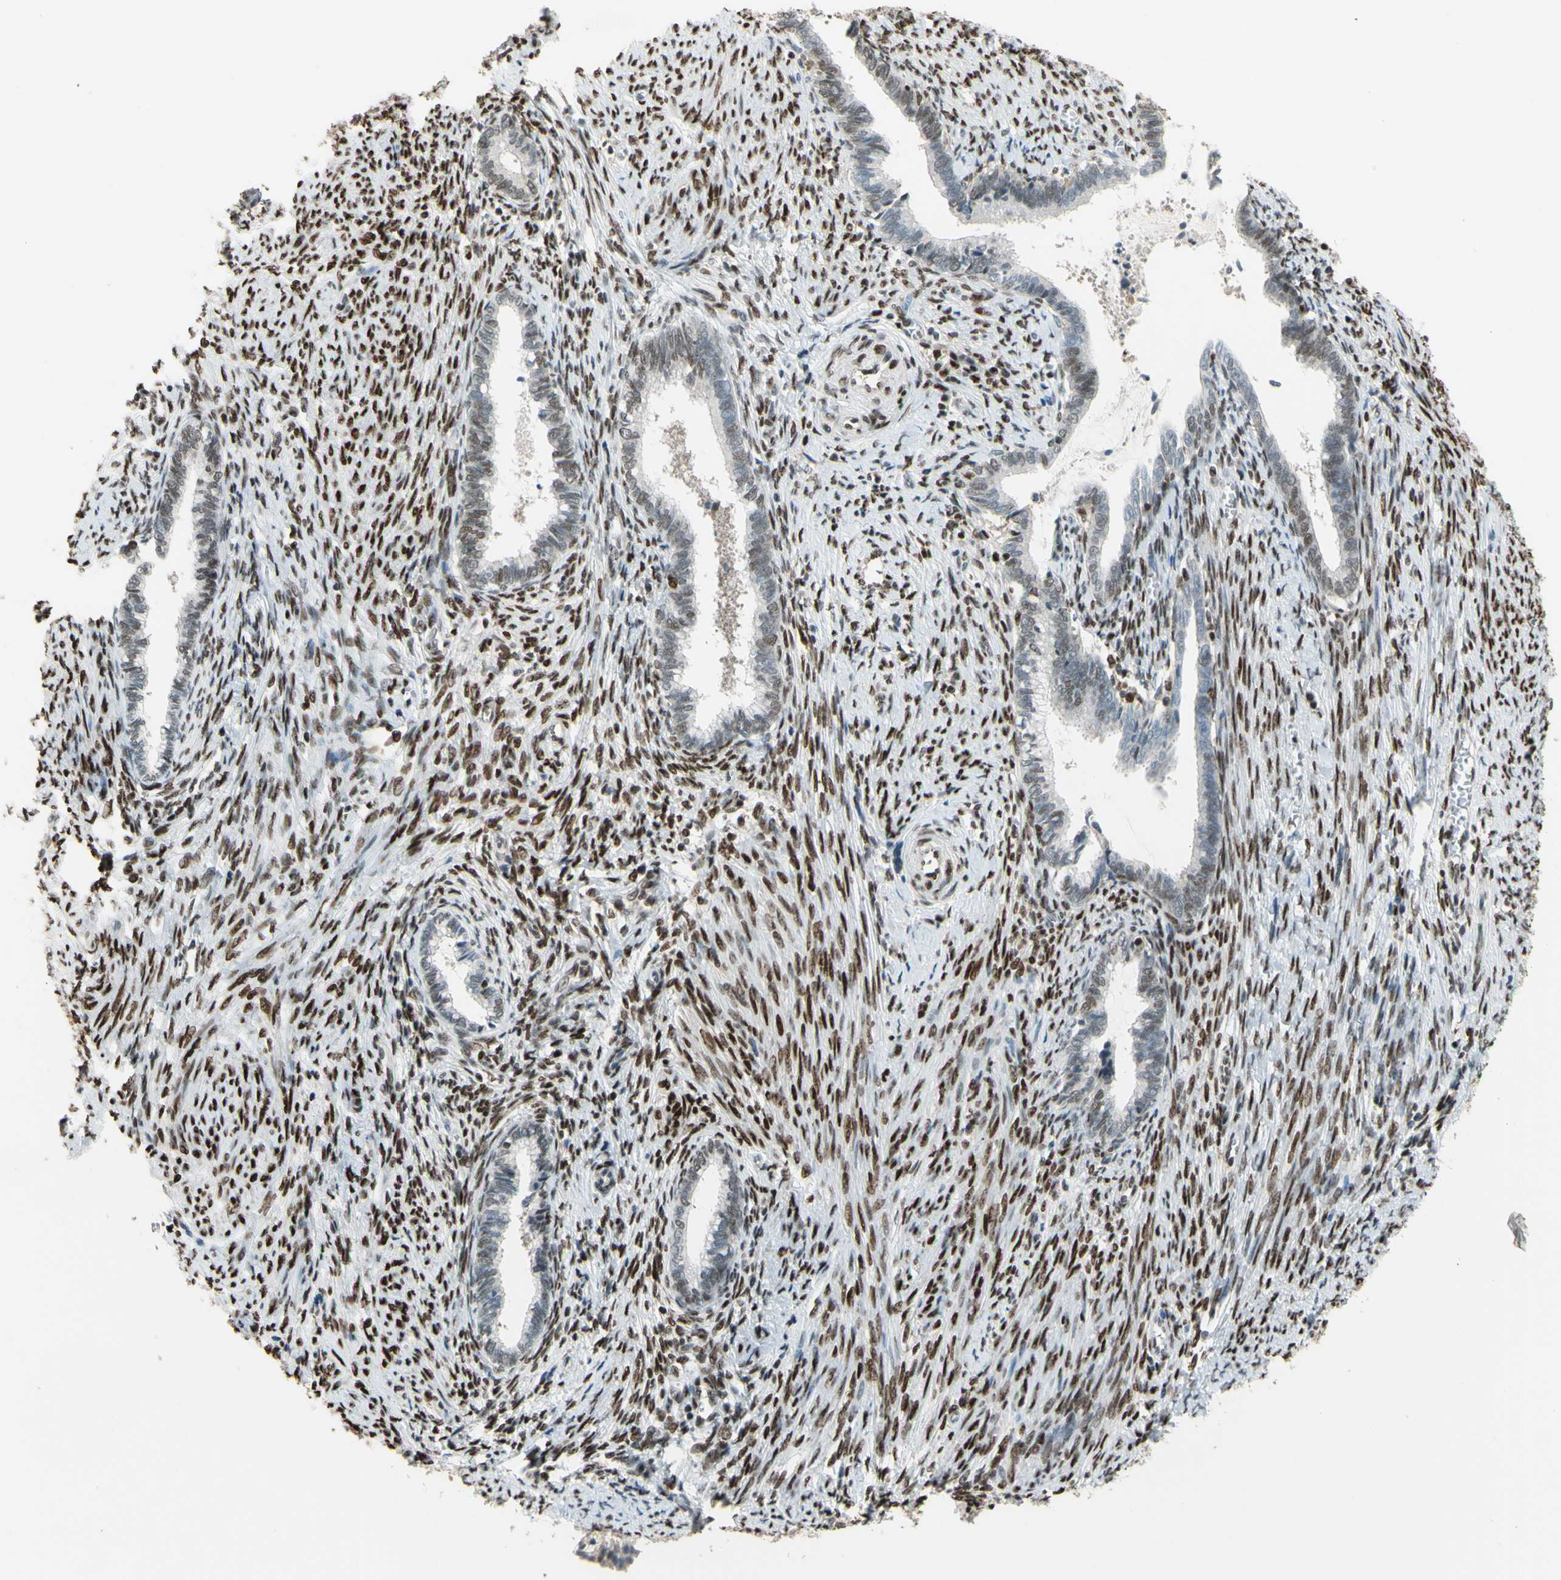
{"staining": {"intensity": "negative", "quantity": "none", "location": "none"}, "tissue": "cervical cancer", "cell_type": "Tumor cells", "image_type": "cancer", "snomed": [{"axis": "morphology", "description": "Adenocarcinoma, NOS"}, {"axis": "topography", "description": "Cervix"}], "caption": "A high-resolution image shows immunohistochemistry staining of cervical cancer, which exhibits no significant expression in tumor cells.", "gene": "FKBP5", "patient": {"sex": "female", "age": 44}}